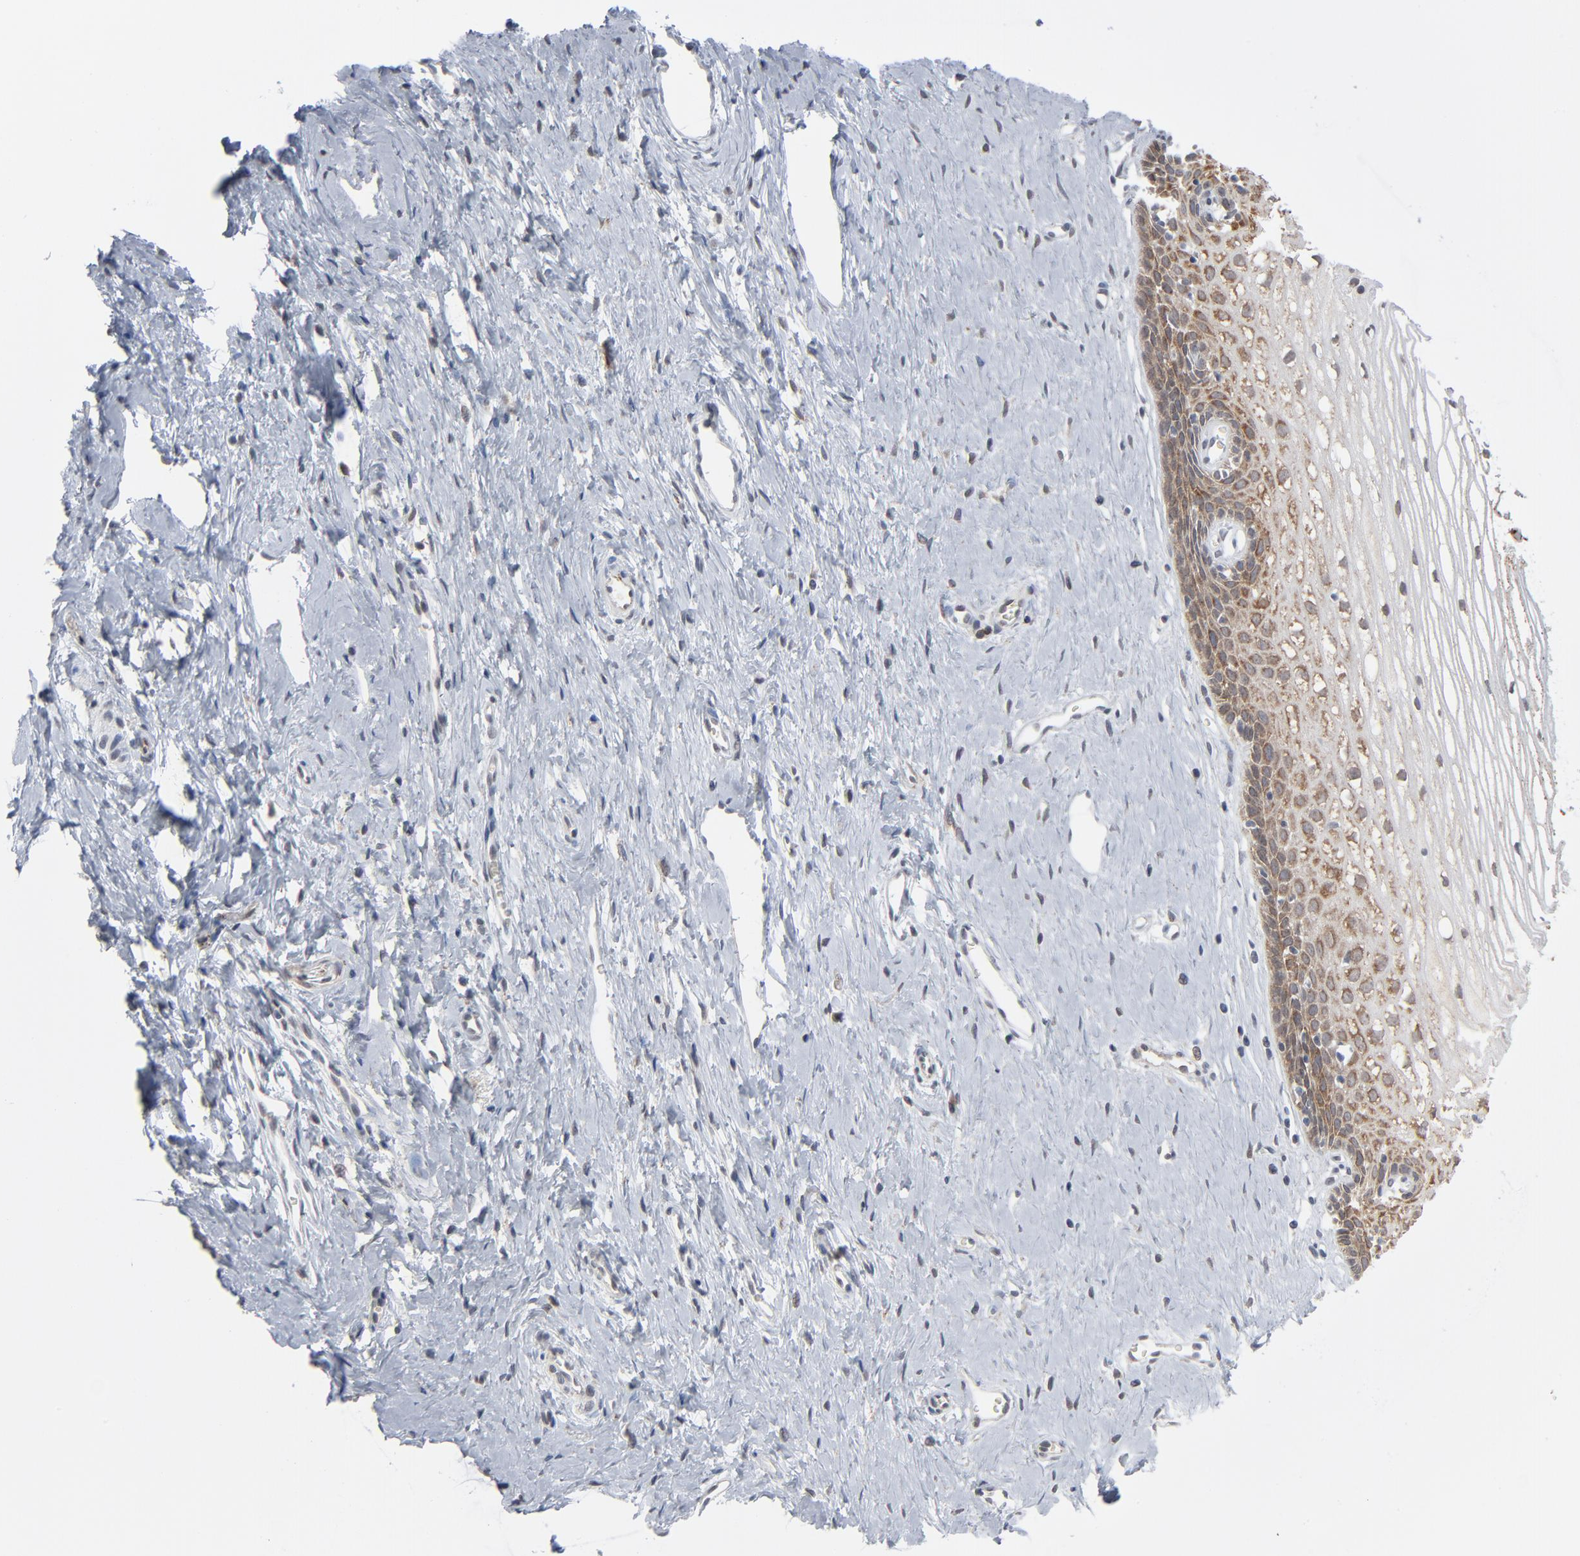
{"staining": {"intensity": "negative", "quantity": "none", "location": "none"}, "tissue": "cervix", "cell_type": "Glandular cells", "image_type": "normal", "snomed": [{"axis": "morphology", "description": "Normal tissue, NOS"}, {"axis": "topography", "description": "Cervix"}], "caption": "Immunohistochemistry (IHC) of unremarkable cervix shows no positivity in glandular cells. The staining is performed using DAB (3,3'-diaminobenzidine) brown chromogen with nuclei counter-stained in using hematoxylin.", "gene": "ITPR3", "patient": {"sex": "female", "age": 40}}